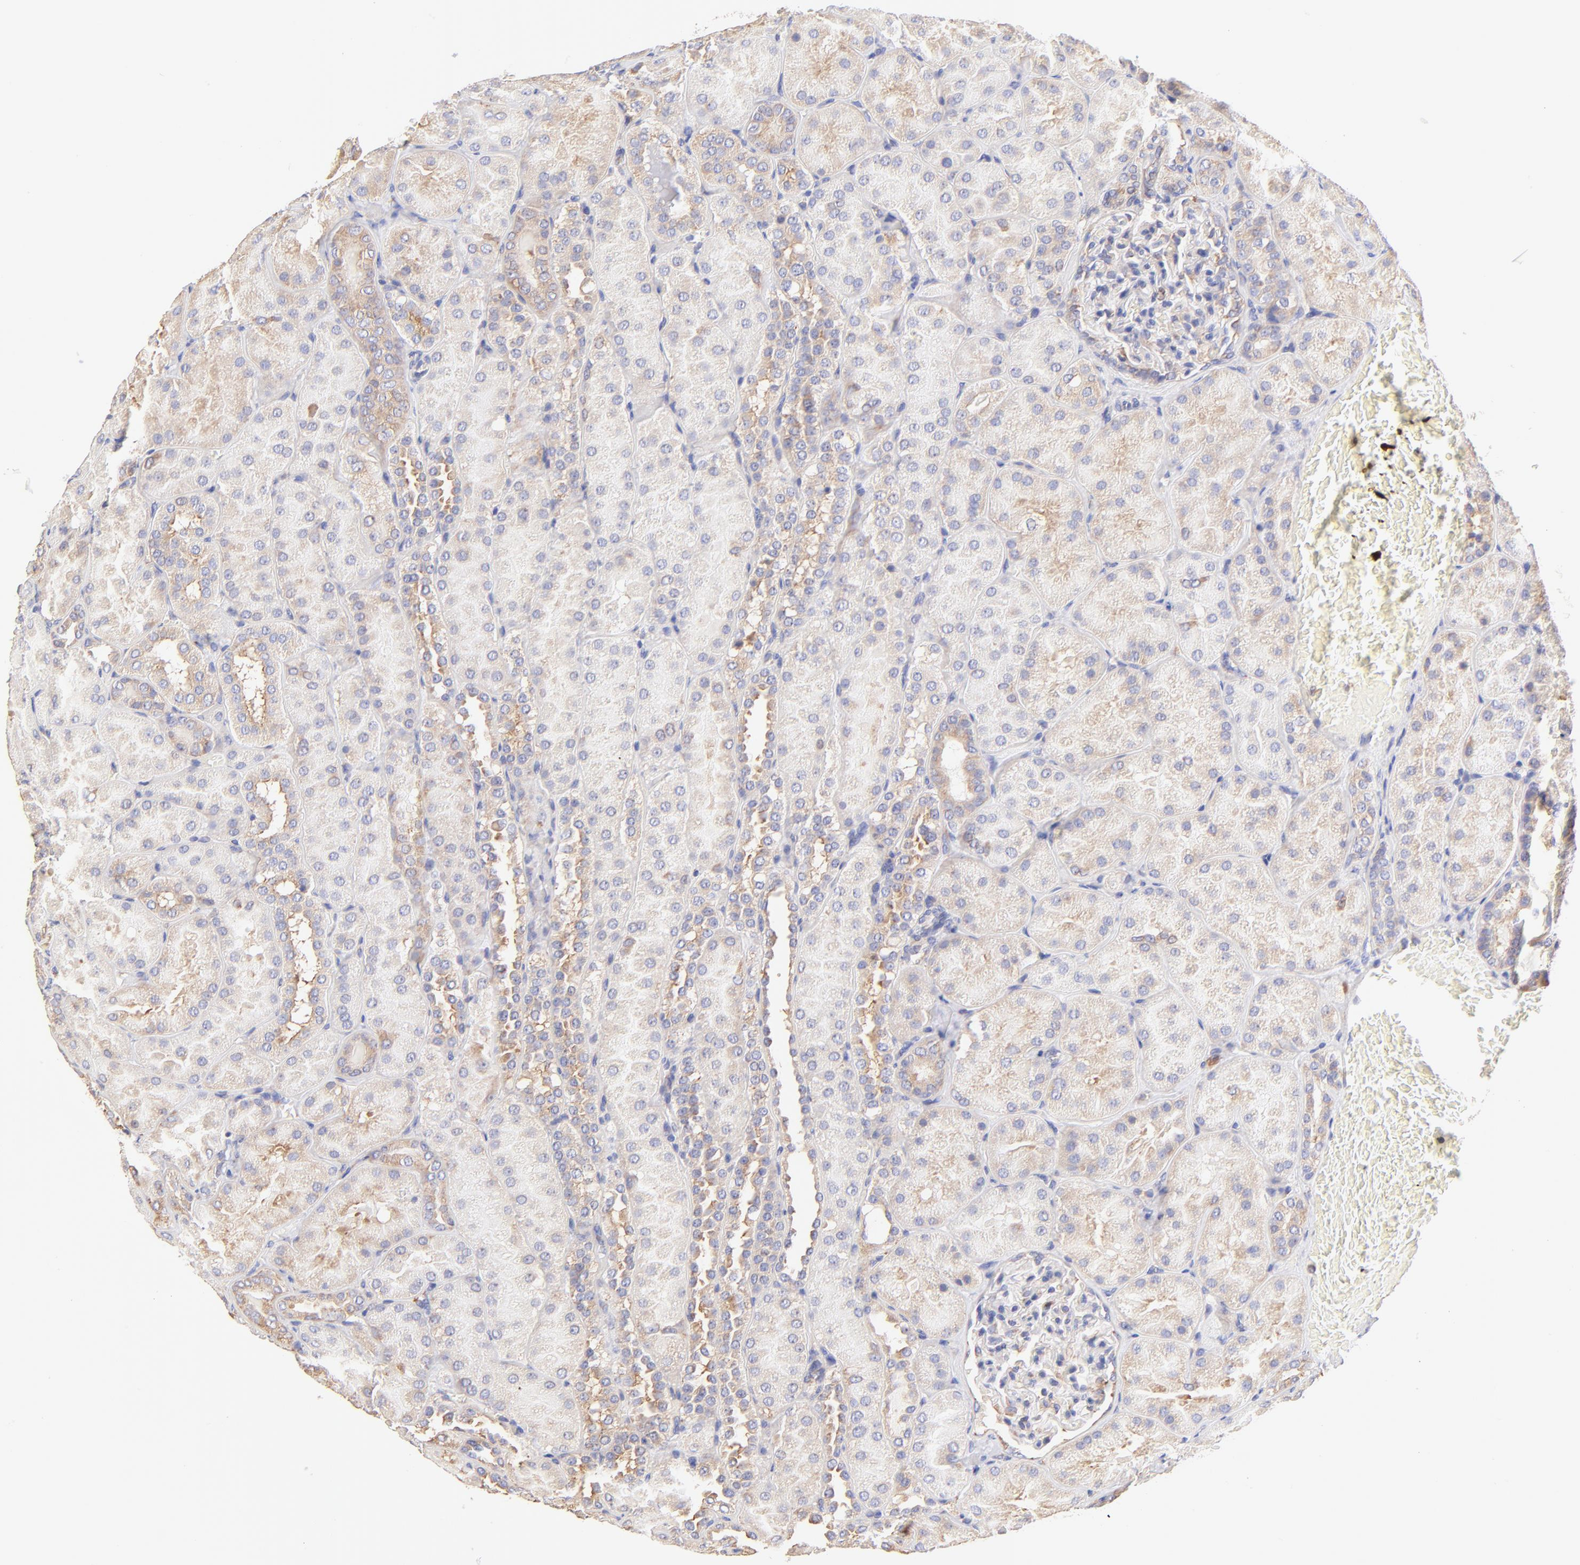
{"staining": {"intensity": "weak", "quantity": "<25%", "location": "cytoplasmic/membranous"}, "tissue": "kidney", "cell_type": "Cells in glomeruli", "image_type": "normal", "snomed": [{"axis": "morphology", "description": "Normal tissue, NOS"}, {"axis": "topography", "description": "Kidney"}], "caption": "Micrograph shows no protein positivity in cells in glomeruli of normal kidney. The staining is performed using DAB brown chromogen with nuclei counter-stained in using hematoxylin.", "gene": "RPL30", "patient": {"sex": "male", "age": 28}}